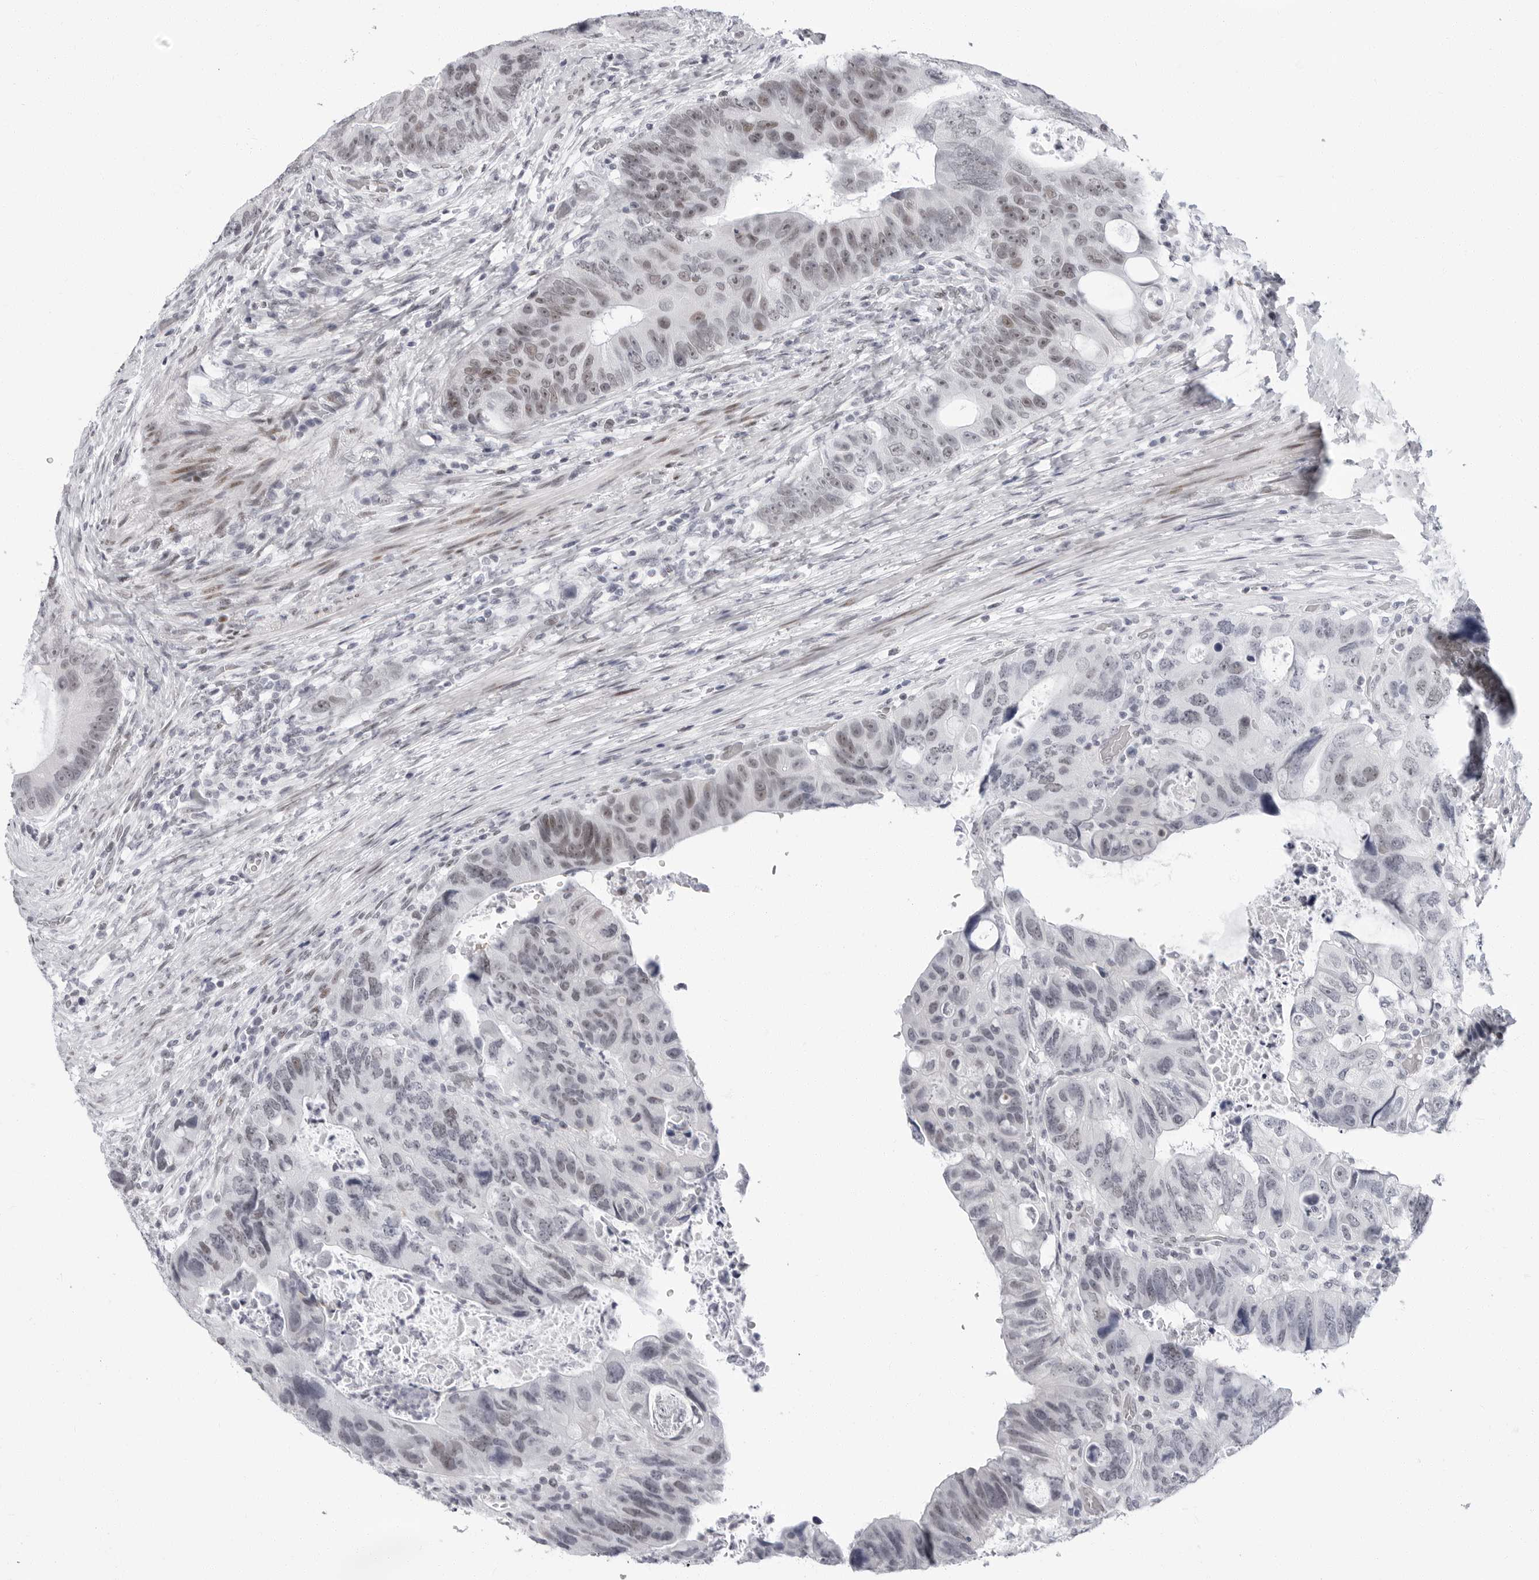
{"staining": {"intensity": "moderate", "quantity": "25%-75%", "location": "nuclear"}, "tissue": "colorectal cancer", "cell_type": "Tumor cells", "image_type": "cancer", "snomed": [{"axis": "morphology", "description": "Adenocarcinoma, NOS"}, {"axis": "topography", "description": "Rectum"}], "caption": "An image of colorectal cancer (adenocarcinoma) stained for a protein exhibits moderate nuclear brown staining in tumor cells. Immunohistochemistry (ihc) stains the protein in brown and the nuclei are stained blue.", "gene": "VEZF1", "patient": {"sex": "male", "age": 59}}